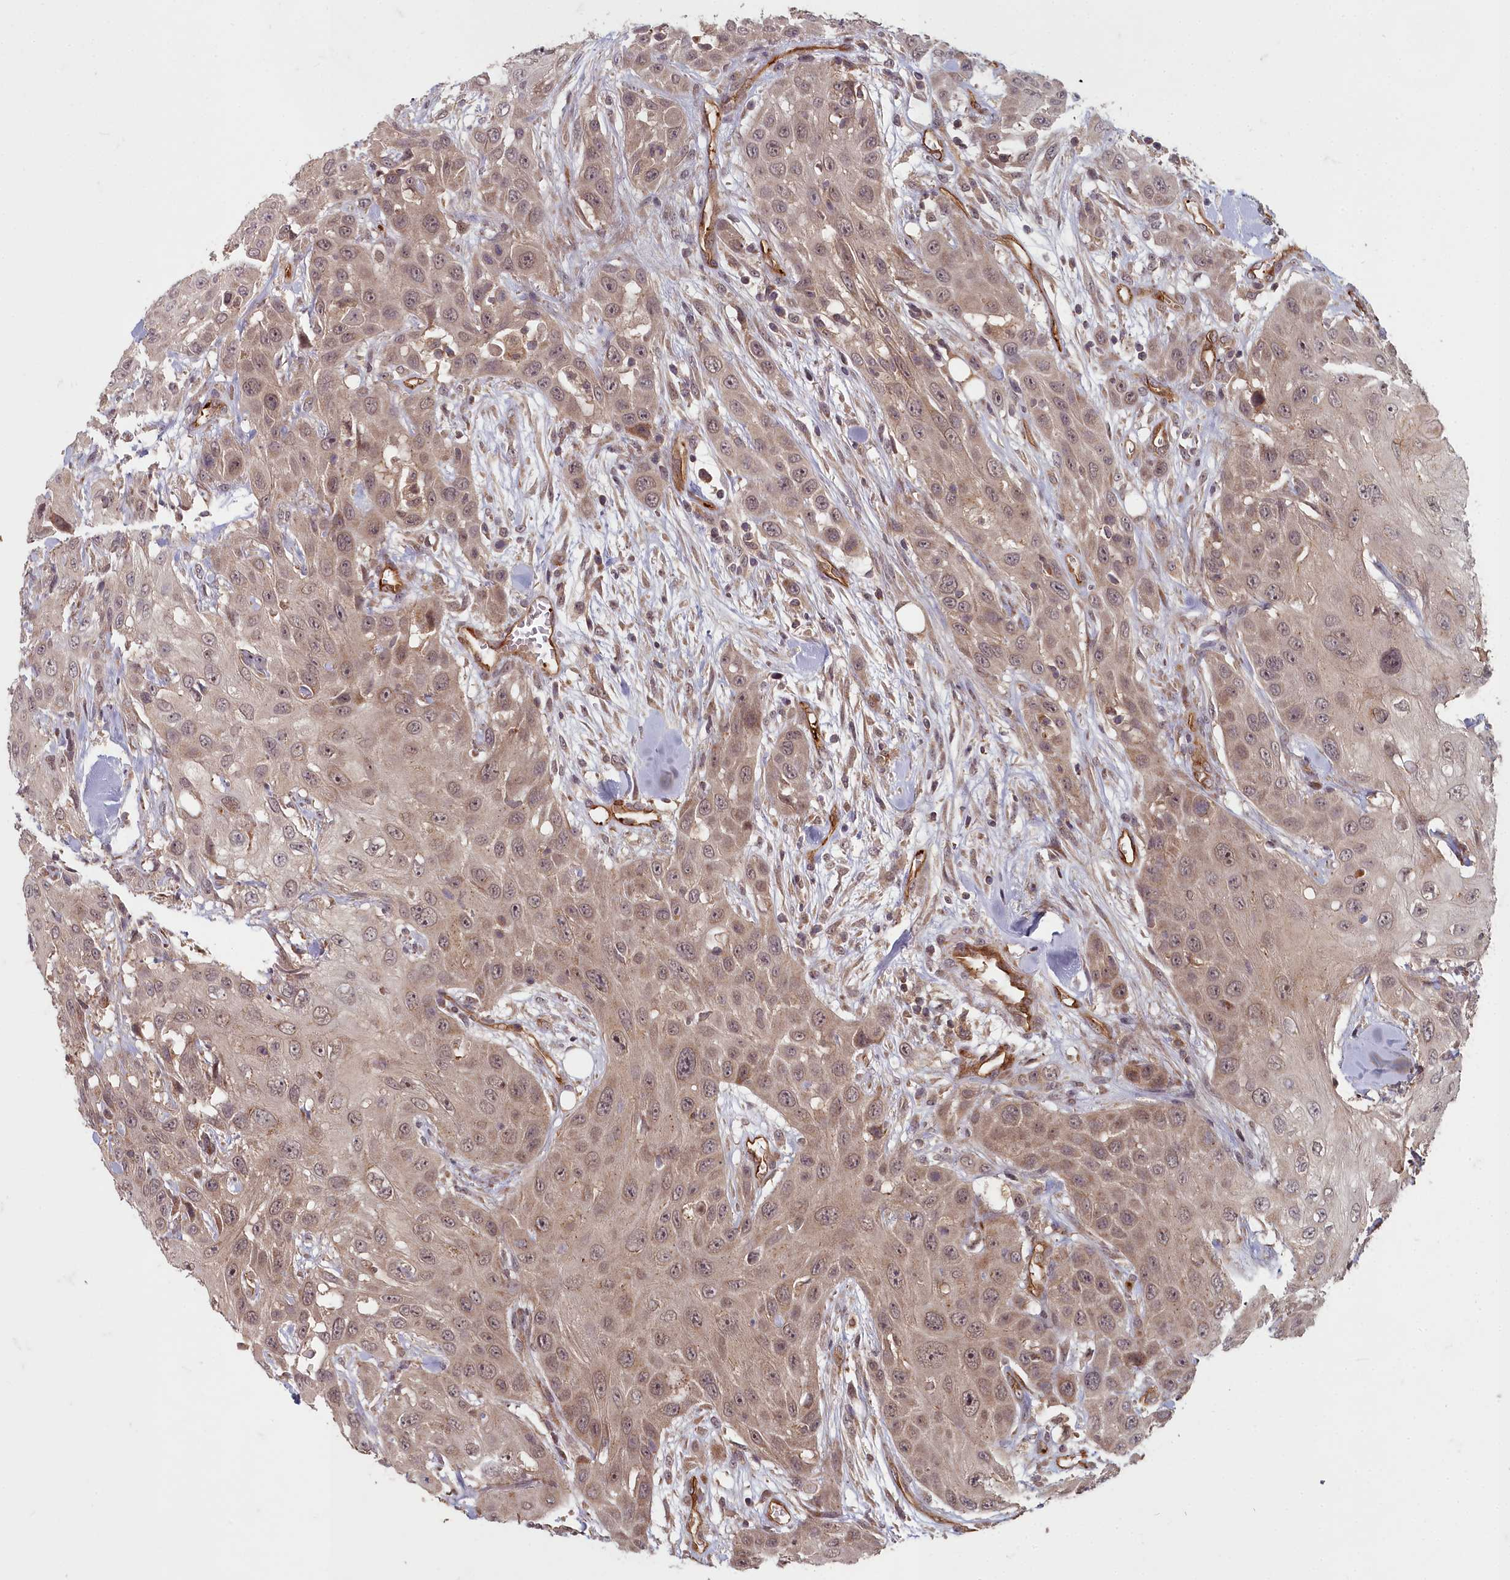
{"staining": {"intensity": "weak", "quantity": ">75%", "location": "cytoplasmic/membranous,nuclear"}, "tissue": "head and neck cancer", "cell_type": "Tumor cells", "image_type": "cancer", "snomed": [{"axis": "morphology", "description": "Squamous cell carcinoma, NOS"}, {"axis": "topography", "description": "Head-Neck"}], "caption": "Head and neck squamous cell carcinoma stained for a protein (brown) shows weak cytoplasmic/membranous and nuclear positive expression in approximately >75% of tumor cells.", "gene": "TSPYL4", "patient": {"sex": "male", "age": 81}}